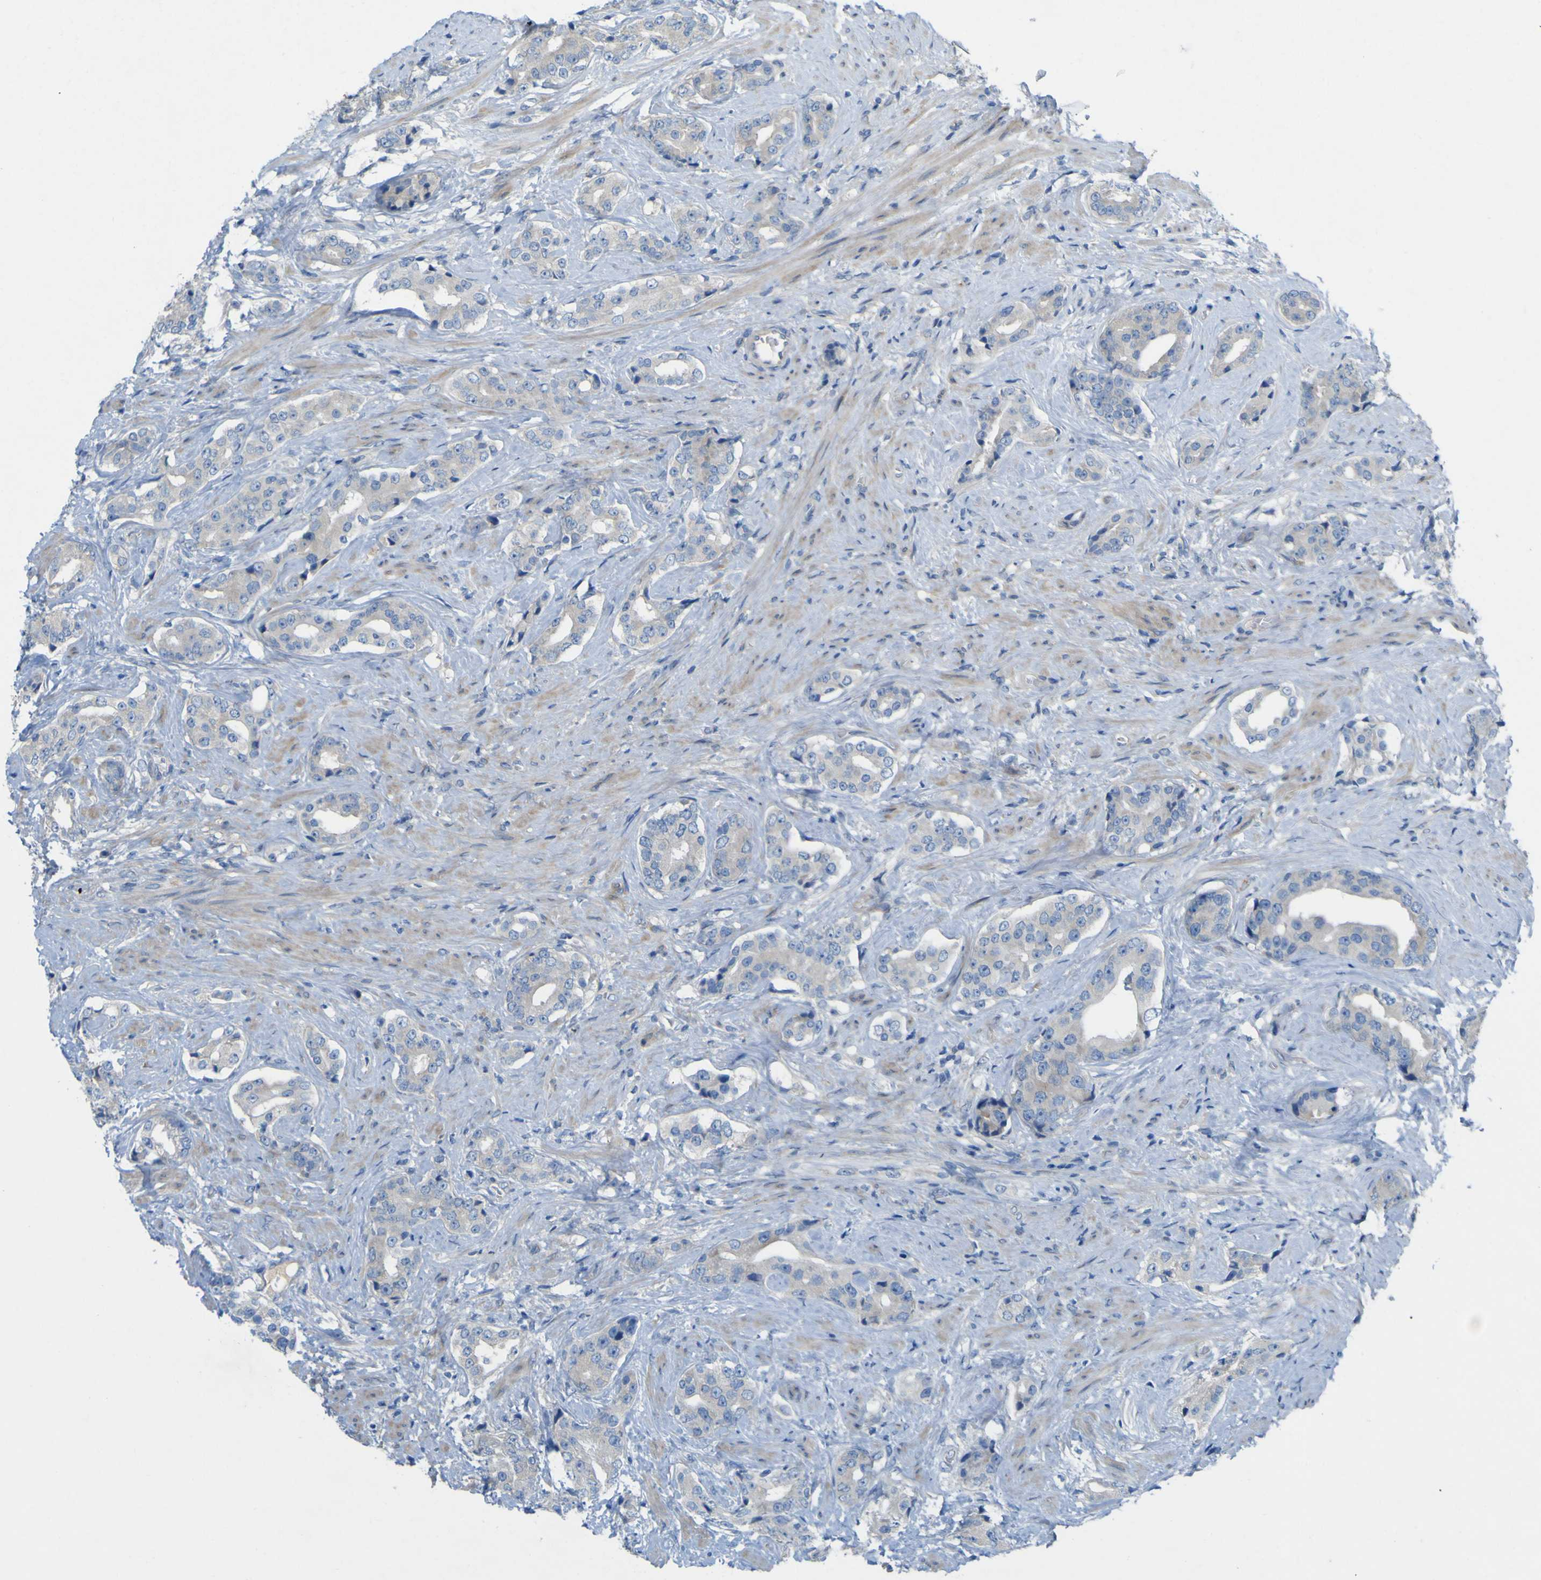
{"staining": {"intensity": "negative", "quantity": "none", "location": "none"}, "tissue": "prostate cancer", "cell_type": "Tumor cells", "image_type": "cancer", "snomed": [{"axis": "morphology", "description": "Adenocarcinoma, High grade"}, {"axis": "topography", "description": "Prostate"}], "caption": "Immunohistochemistry (IHC) of prostate high-grade adenocarcinoma demonstrates no positivity in tumor cells. (DAB immunohistochemistry (IHC), high magnification).", "gene": "MYEOV", "patient": {"sex": "male", "age": 71}}